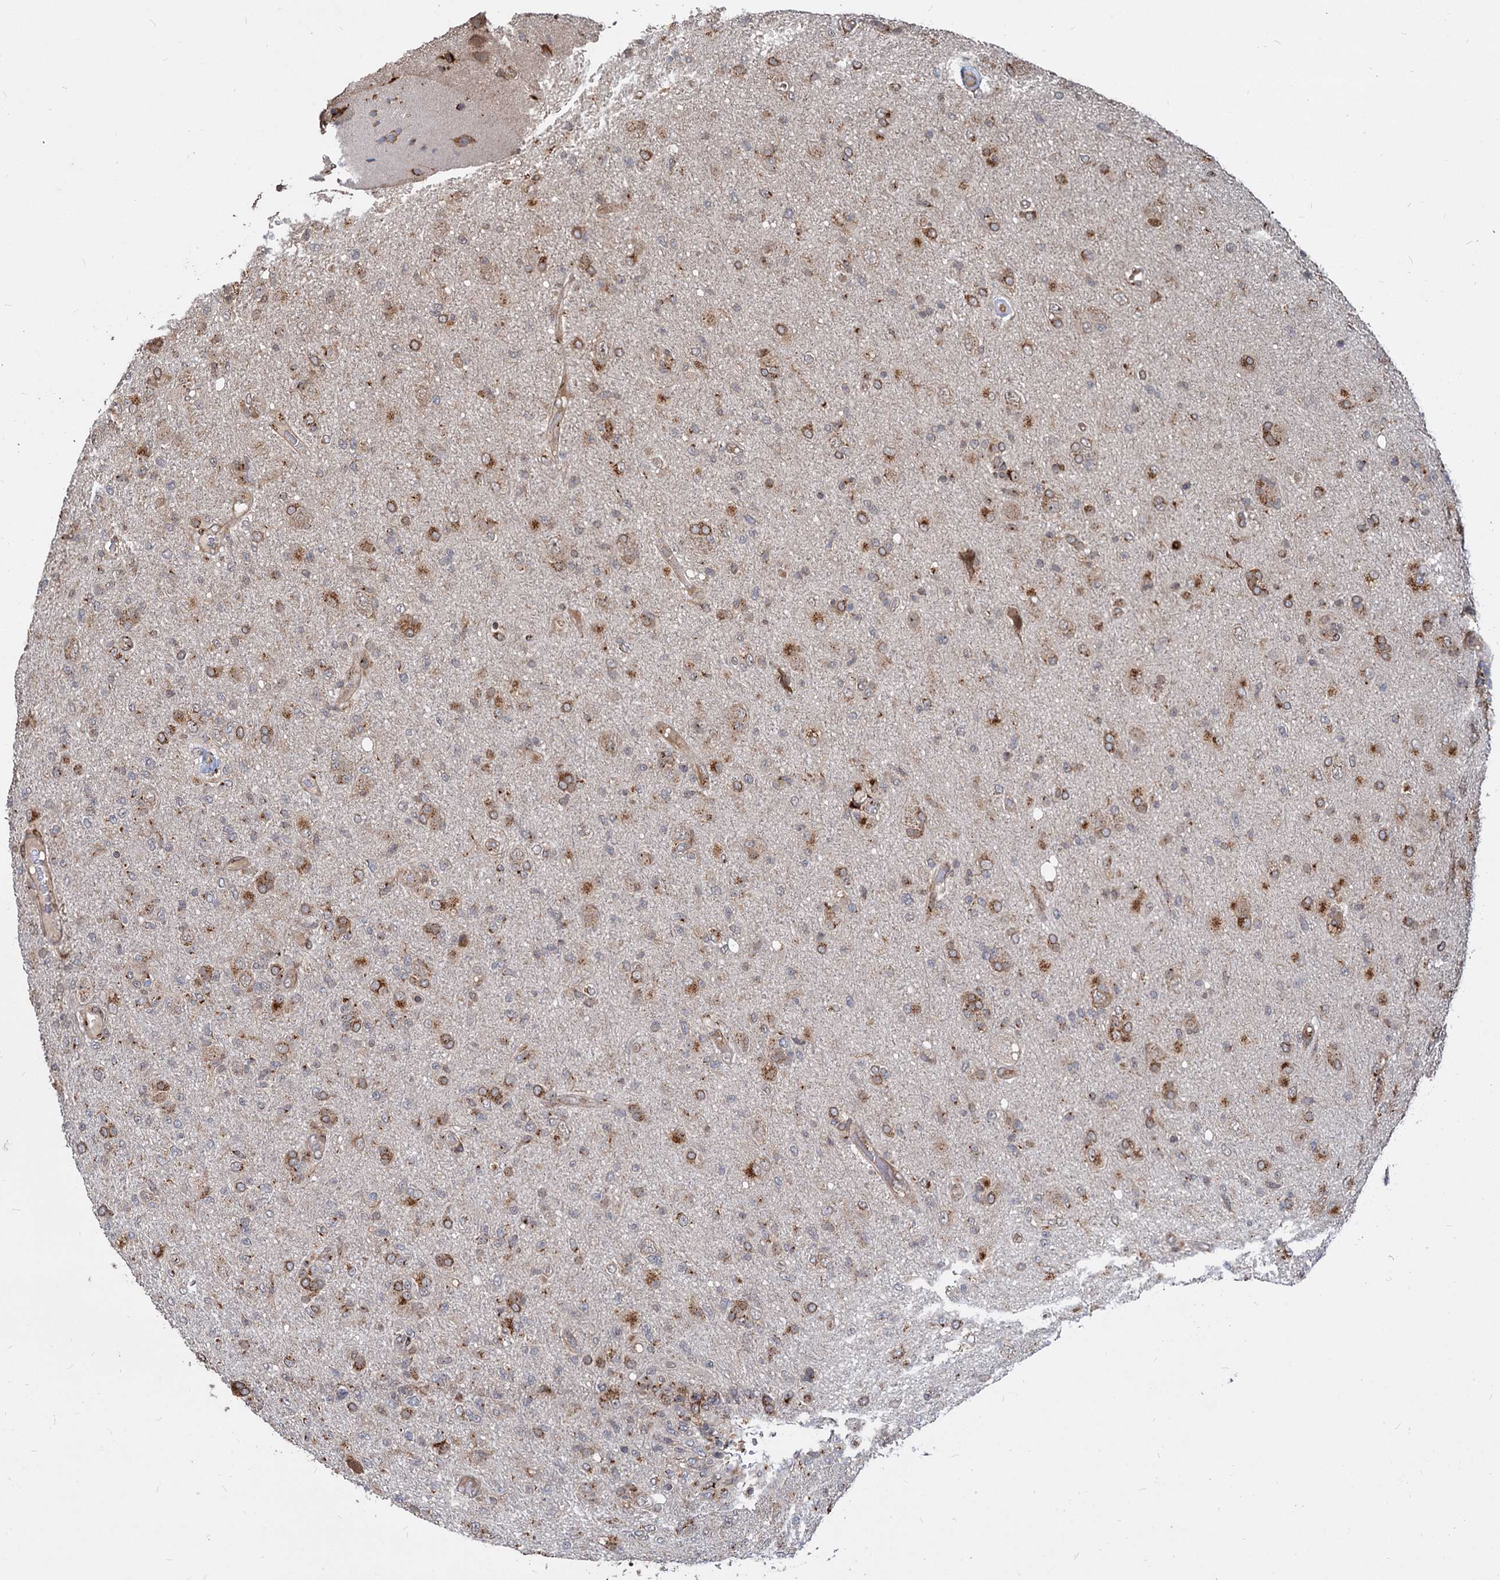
{"staining": {"intensity": "moderate", "quantity": "25%-75%", "location": "cytoplasmic/membranous"}, "tissue": "glioma", "cell_type": "Tumor cells", "image_type": "cancer", "snomed": [{"axis": "morphology", "description": "Glioma, malignant, High grade"}, {"axis": "topography", "description": "Brain"}], "caption": "The photomicrograph reveals a brown stain indicating the presence of a protein in the cytoplasmic/membranous of tumor cells in glioma.", "gene": "SAAL1", "patient": {"sex": "female", "age": 57}}